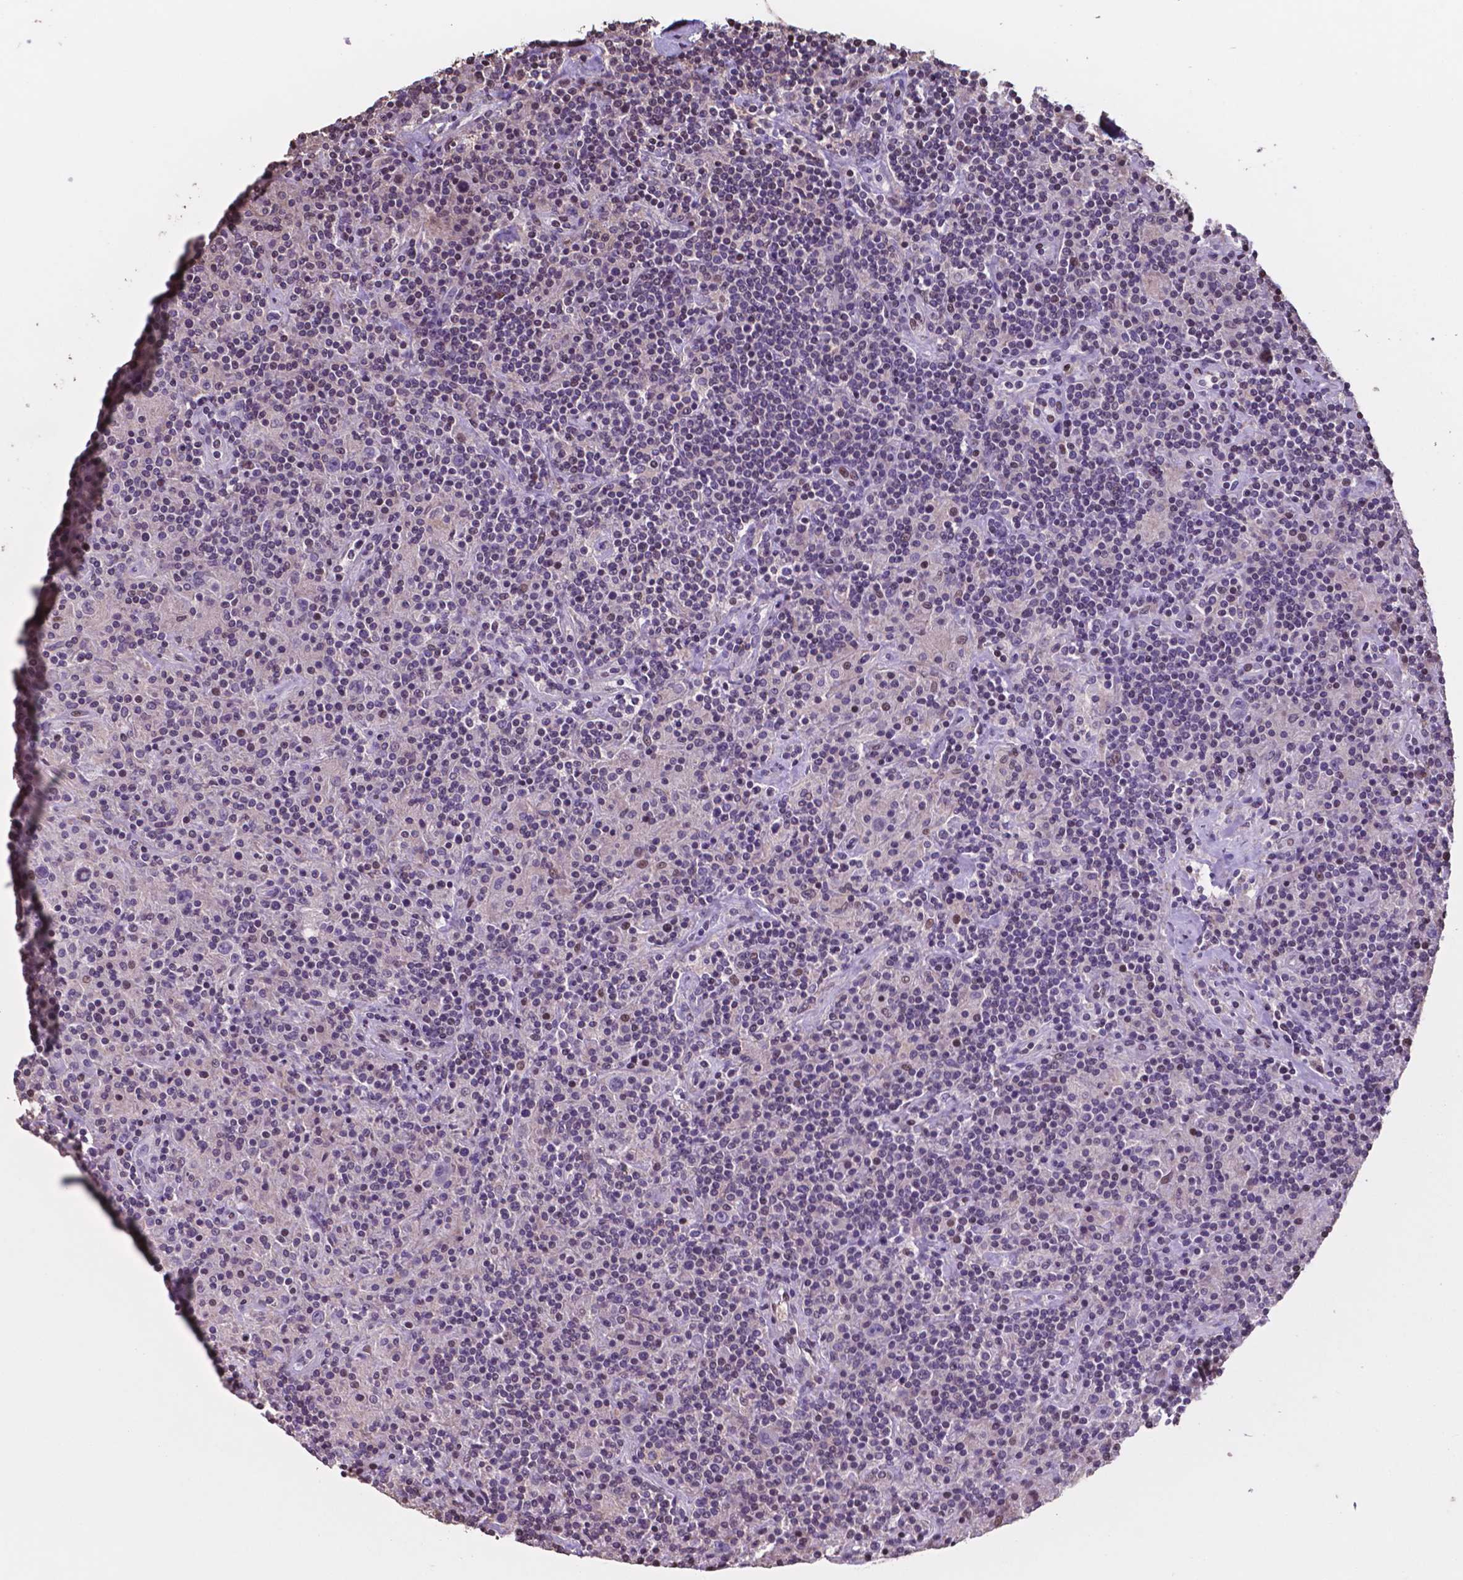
{"staining": {"intensity": "negative", "quantity": "none", "location": "none"}, "tissue": "lymphoma", "cell_type": "Tumor cells", "image_type": "cancer", "snomed": [{"axis": "morphology", "description": "Hodgkin's disease, NOS"}, {"axis": "topography", "description": "Lymph node"}], "caption": "There is no significant expression in tumor cells of Hodgkin's disease.", "gene": "MLC1", "patient": {"sex": "male", "age": 70}}